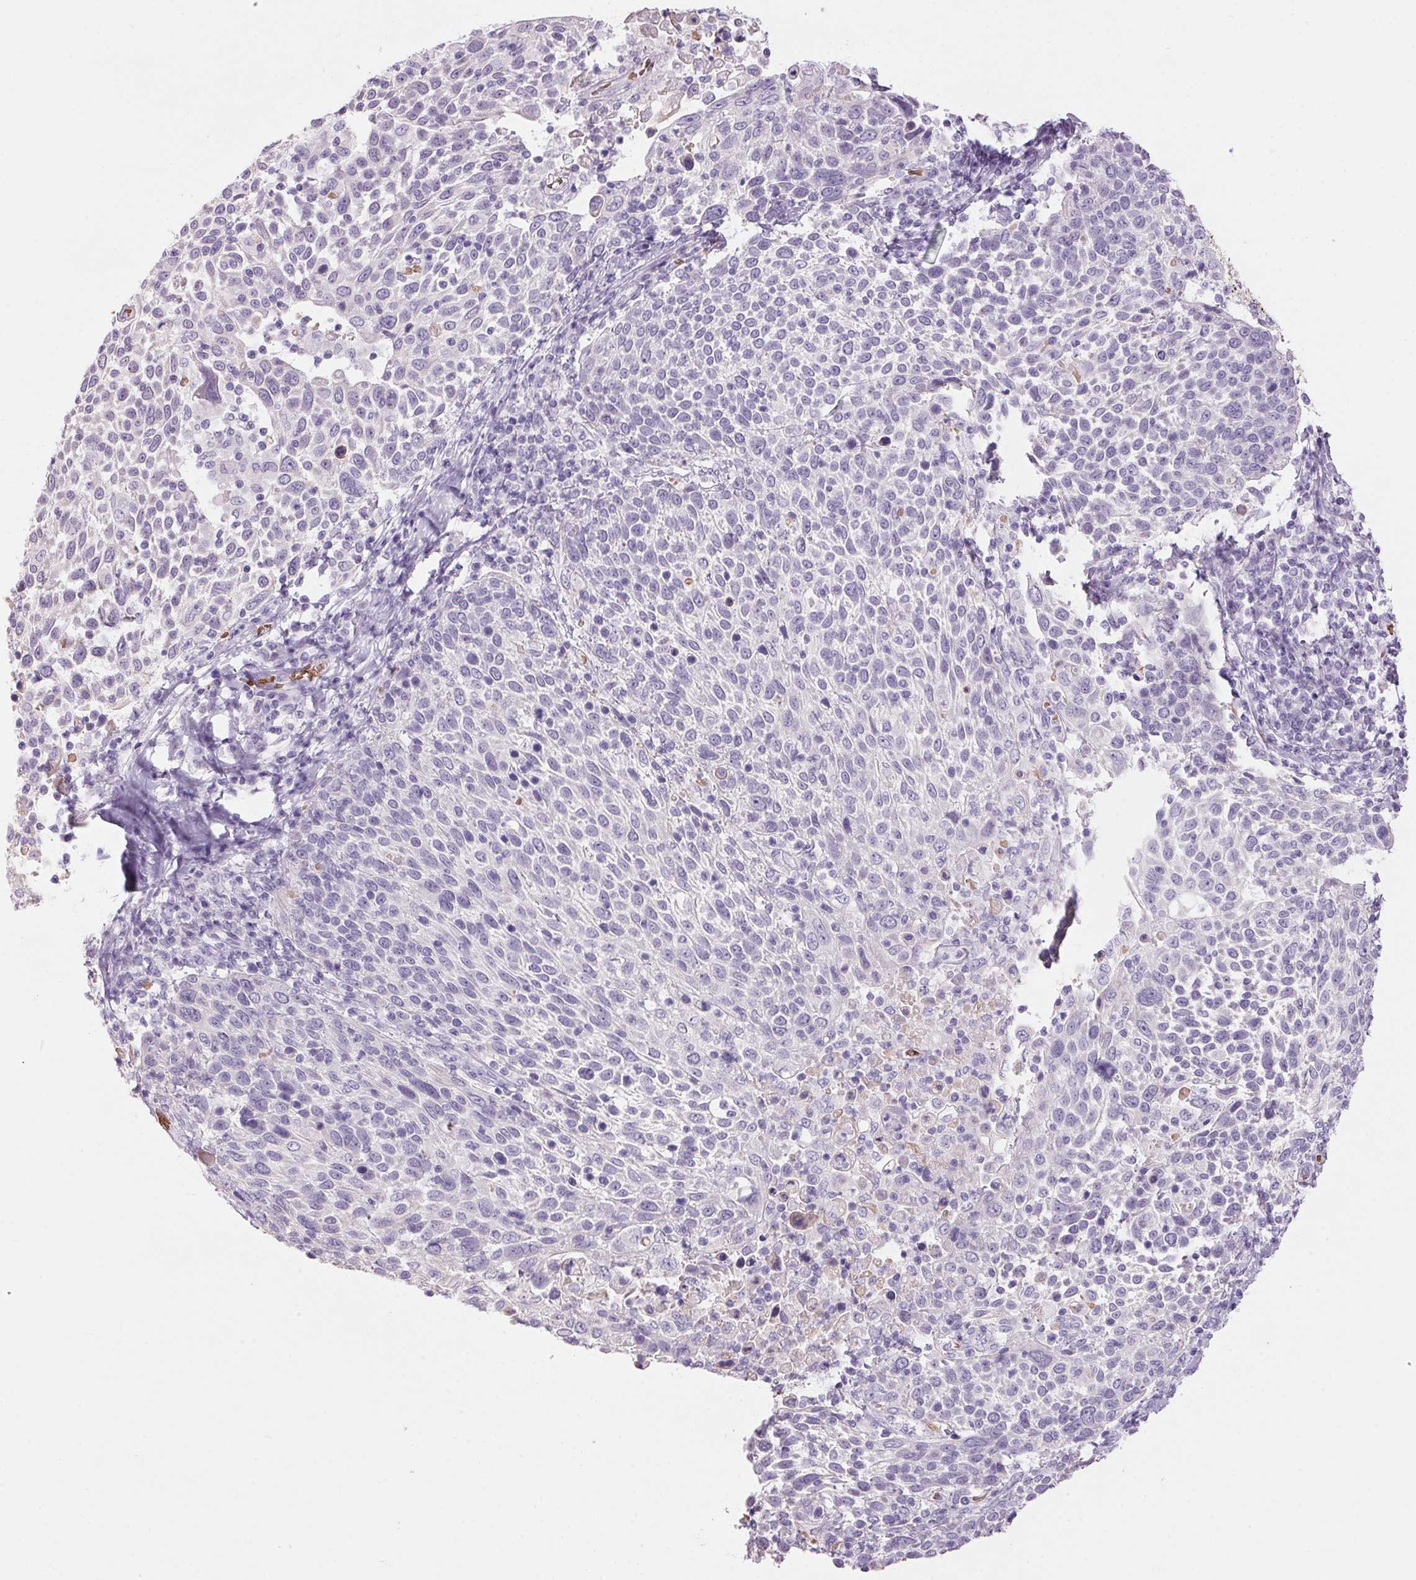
{"staining": {"intensity": "negative", "quantity": "none", "location": "none"}, "tissue": "cervical cancer", "cell_type": "Tumor cells", "image_type": "cancer", "snomed": [{"axis": "morphology", "description": "Squamous cell carcinoma, NOS"}, {"axis": "topography", "description": "Cervix"}], "caption": "This is an immunohistochemistry image of cervical cancer (squamous cell carcinoma). There is no positivity in tumor cells.", "gene": "HBQ1", "patient": {"sex": "female", "age": 61}}